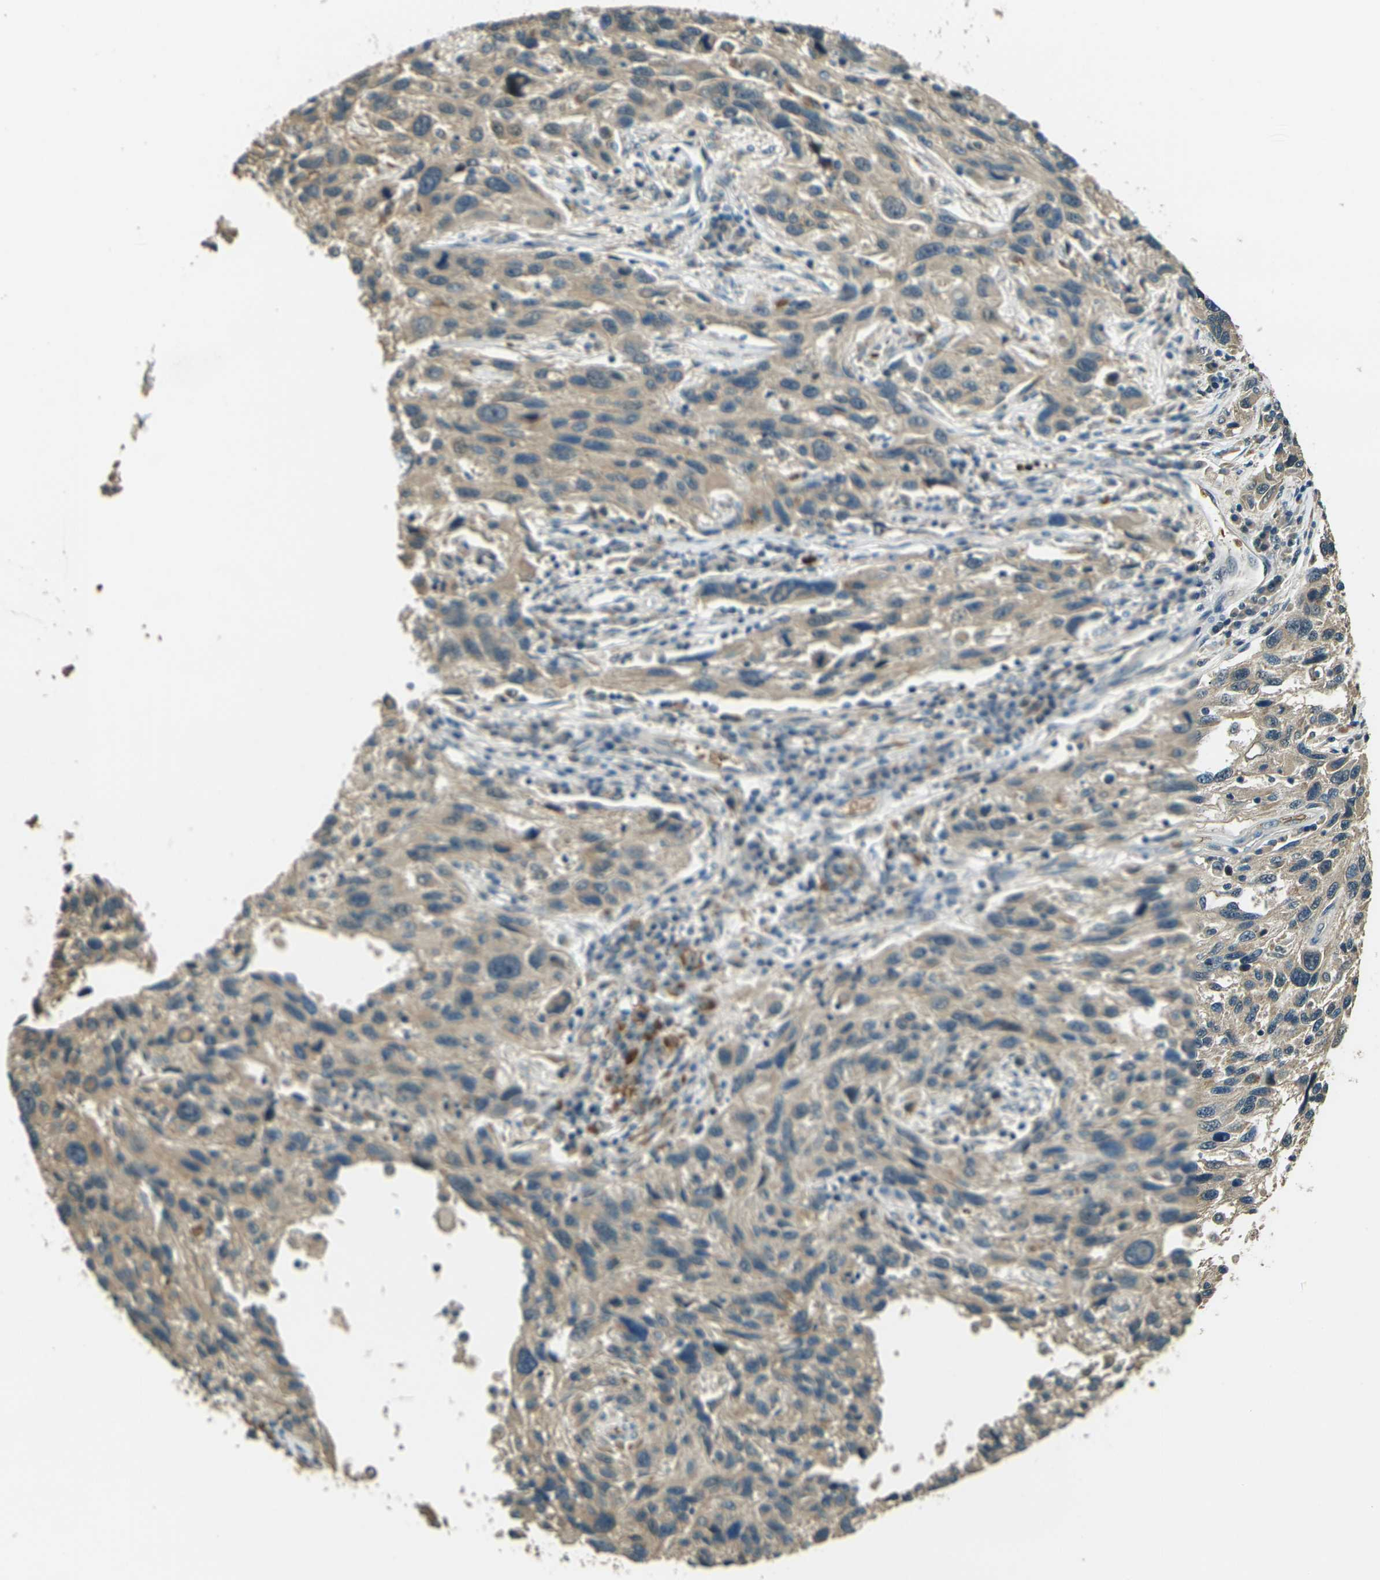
{"staining": {"intensity": "weak", "quantity": "25%-75%", "location": "cytoplasmic/membranous"}, "tissue": "melanoma", "cell_type": "Tumor cells", "image_type": "cancer", "snomed": [{"axis": "morphology", "description": "Malignant melanoma, NOS"}, {"axis": "topography", "description": "Skin"}], "caption": "A low amount of weak cytoplasmic/membranous positivity is appreciated in approximately 25%-75% of tumor cells in melanoma tissue. (brown staining indicates protein expression, while blue staining denotes nuclei).", "gene": "TOR1A", "patient": {"sex": "male", "age": 53}}